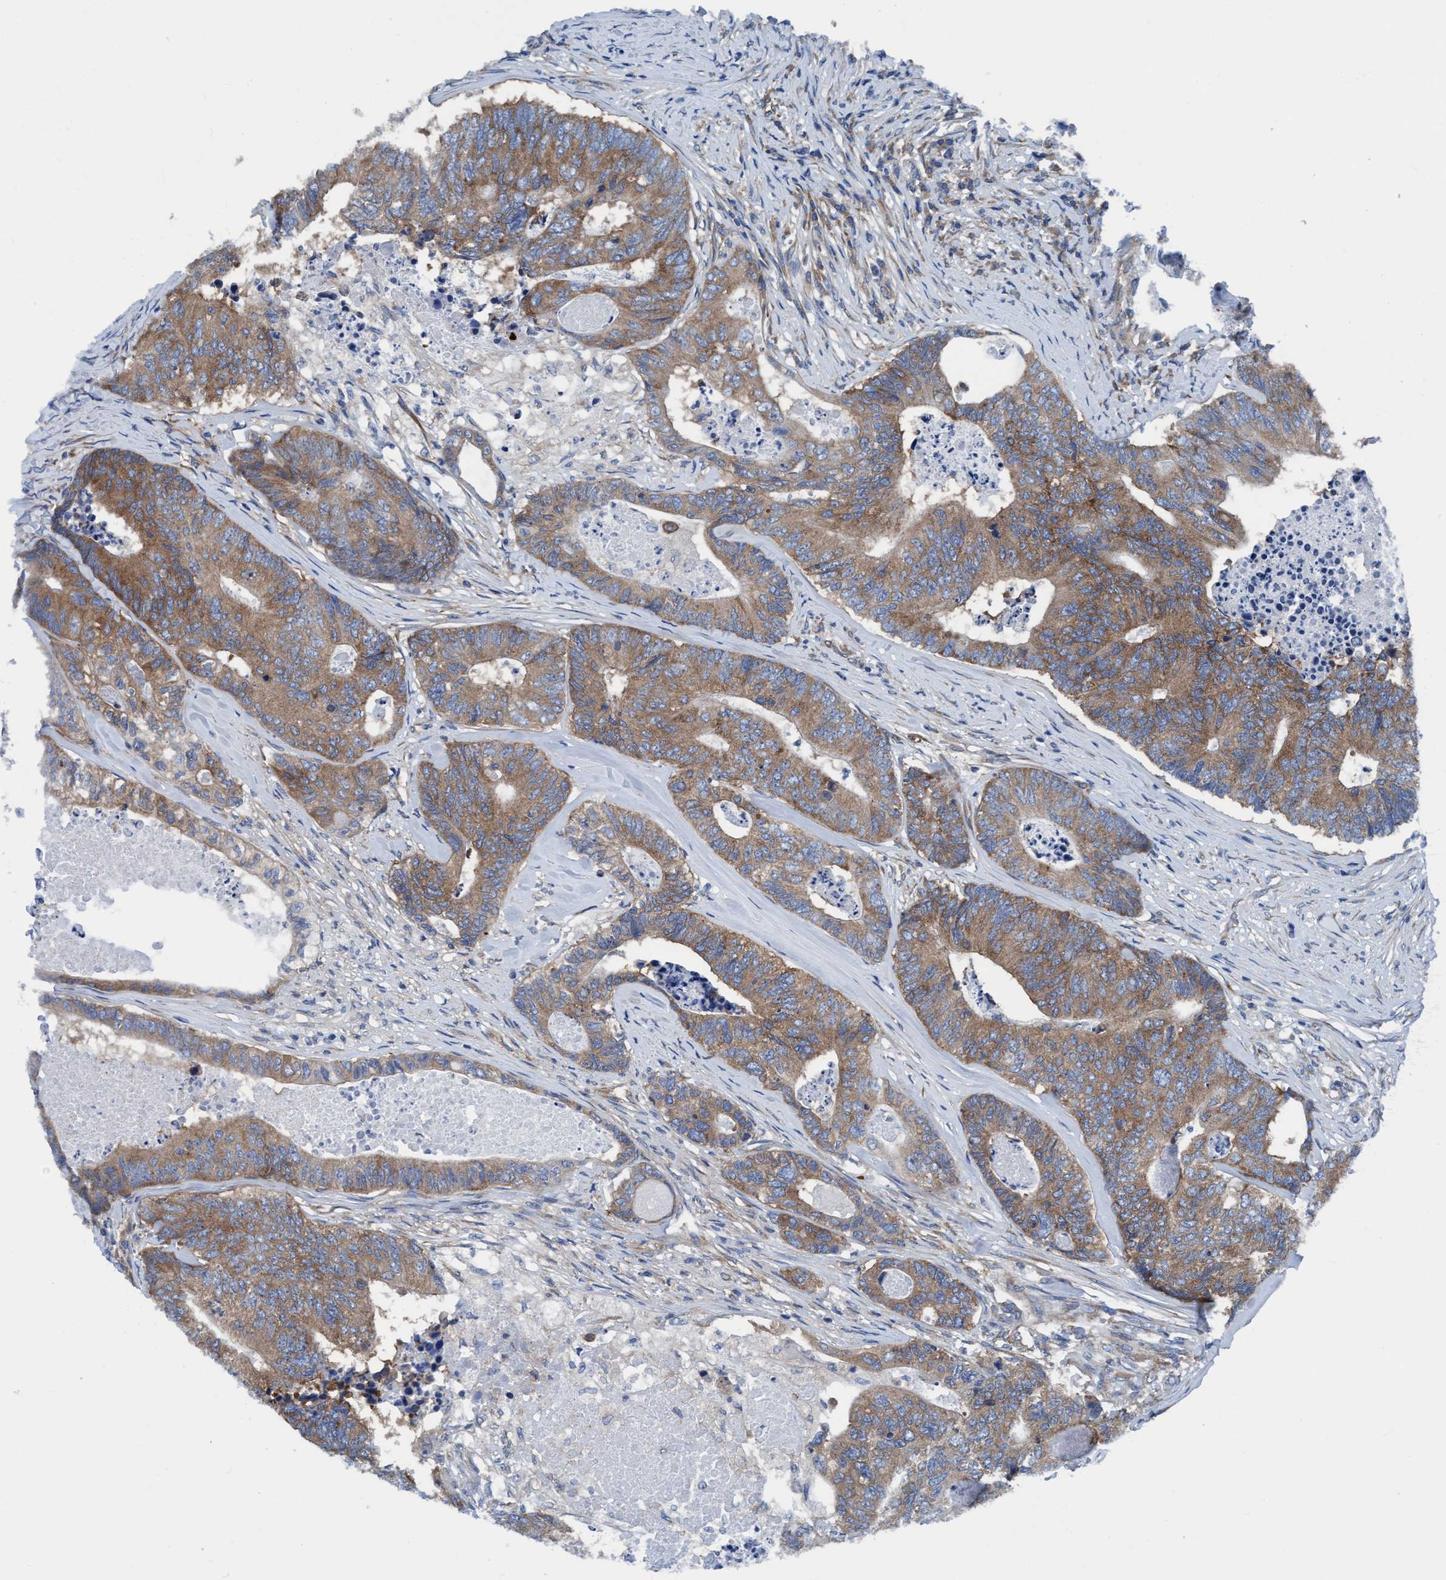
{"staining": {"intensity": "moderate", "quantity": ">75%", "location": "cytoplasmic/membranous"}, "tissue": "colorectal cancer", "cell_type": "Tumor cells", "image_type": "cancer", "snomed": [{"axis": "morphology", "description": "Adenocarcinoma, NOS"}, {"axis": "topography", "description": "Colon"}], "caption": "Immunohistochemical staining of human adenocarcinoma (colorectal) demonstrates medium levels of moderate cytoplasmic/membranous staining in about >75% of tumor cells.", "gene": "NMT1", "patient": {"sex": "female", "age": 67}}